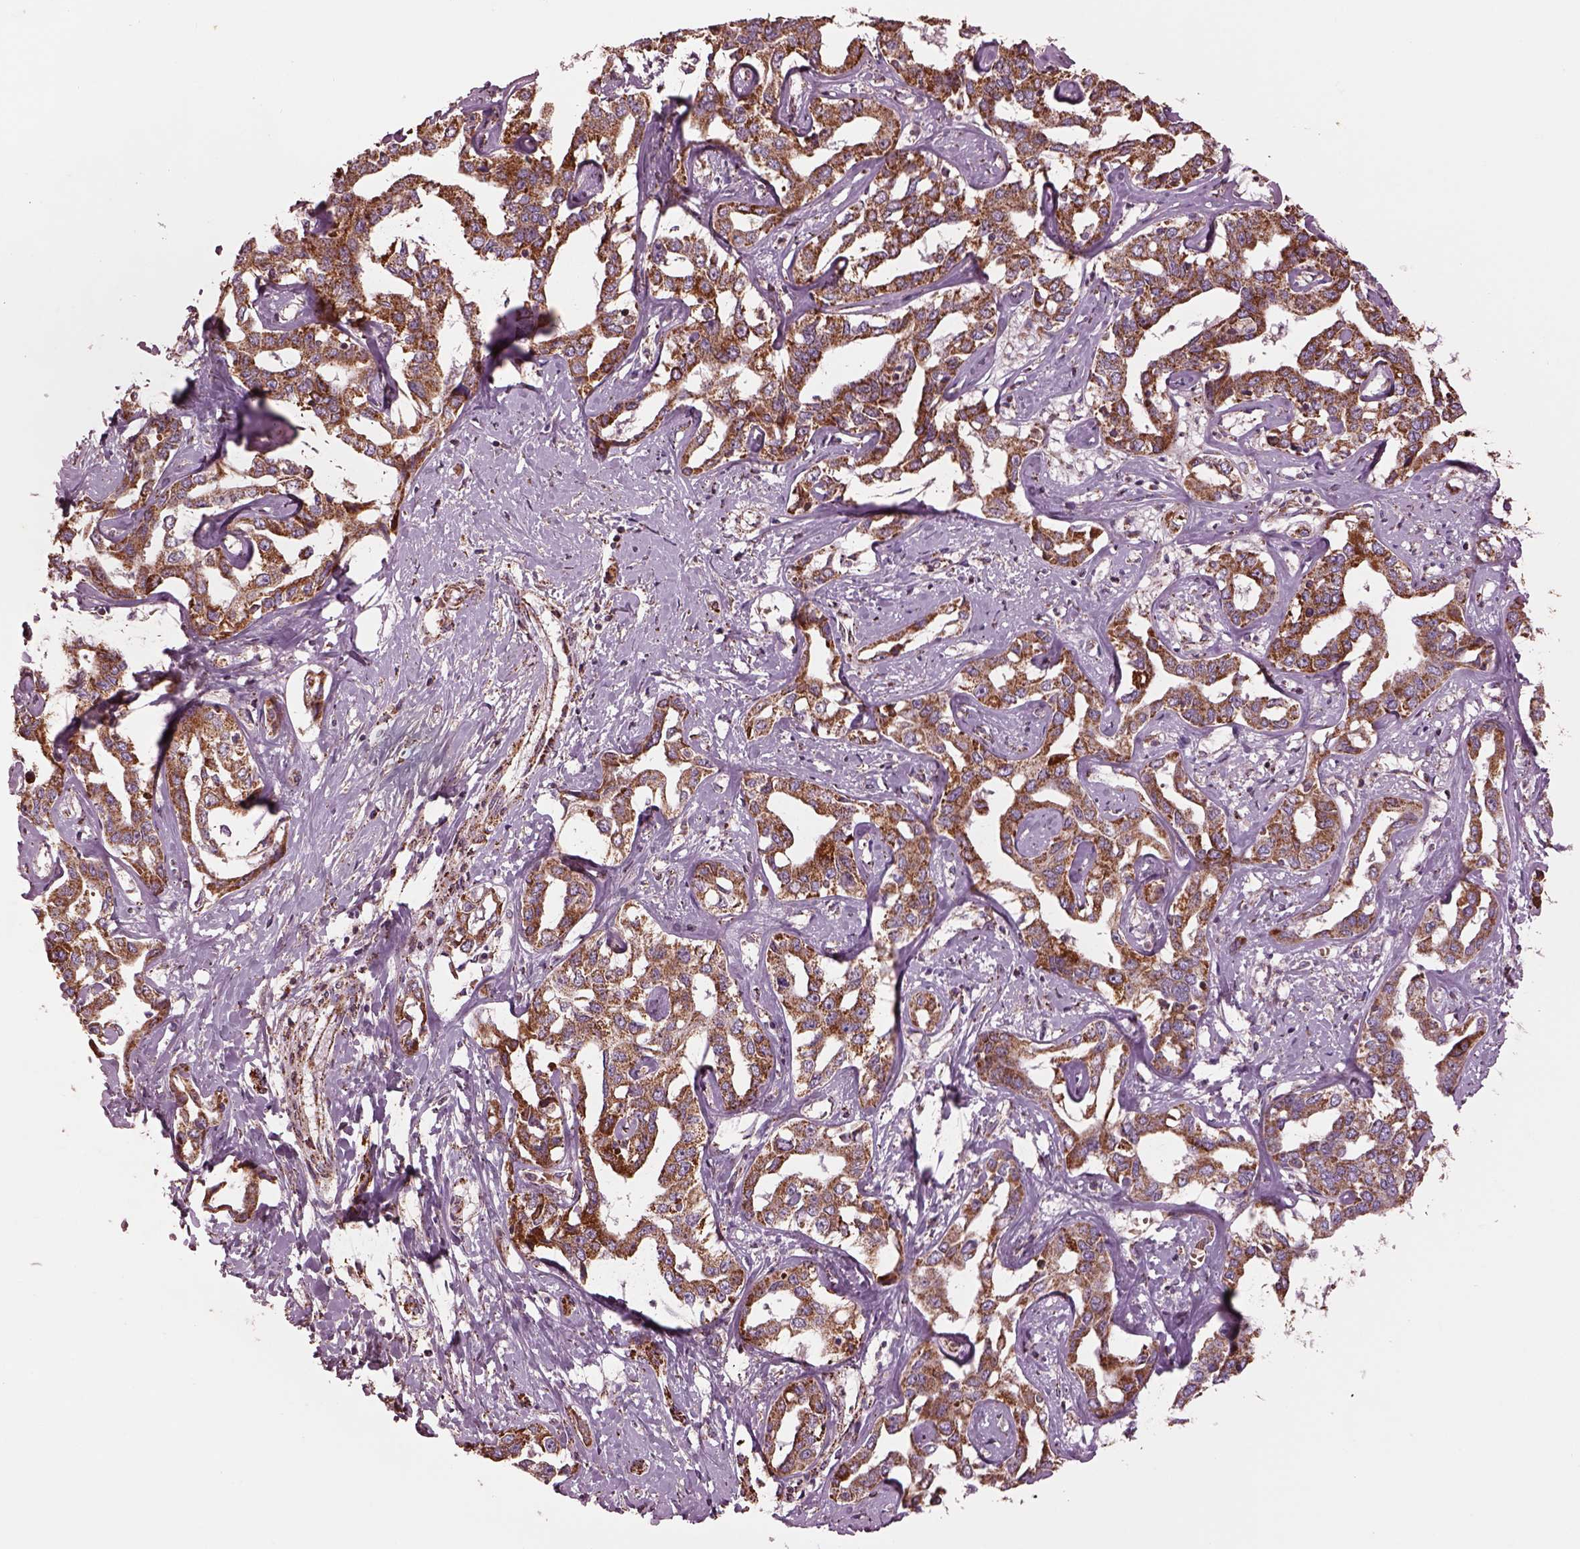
{"staining": {"intensity": "moderate", "quantity": ">75%", "location": "cytoplasmic/membranous"}, "tissue": "liver cancer", "cell_type": "Tumor cells", "image_type": "cancer", "snomed": [{"axis": "morphology", "description": "Cholangiocarcinoma"}, {"axis": "topography", "description": "Liver"}], "caption": "IHC (DAB) staining of human cholangiocarcinoma (liver) reveals moderate cytoplasmic/membranous protein positivity in about >75% of tumor cells.", "gene": "TMEM254", "patient": {"sex": "male", "age": 59}}